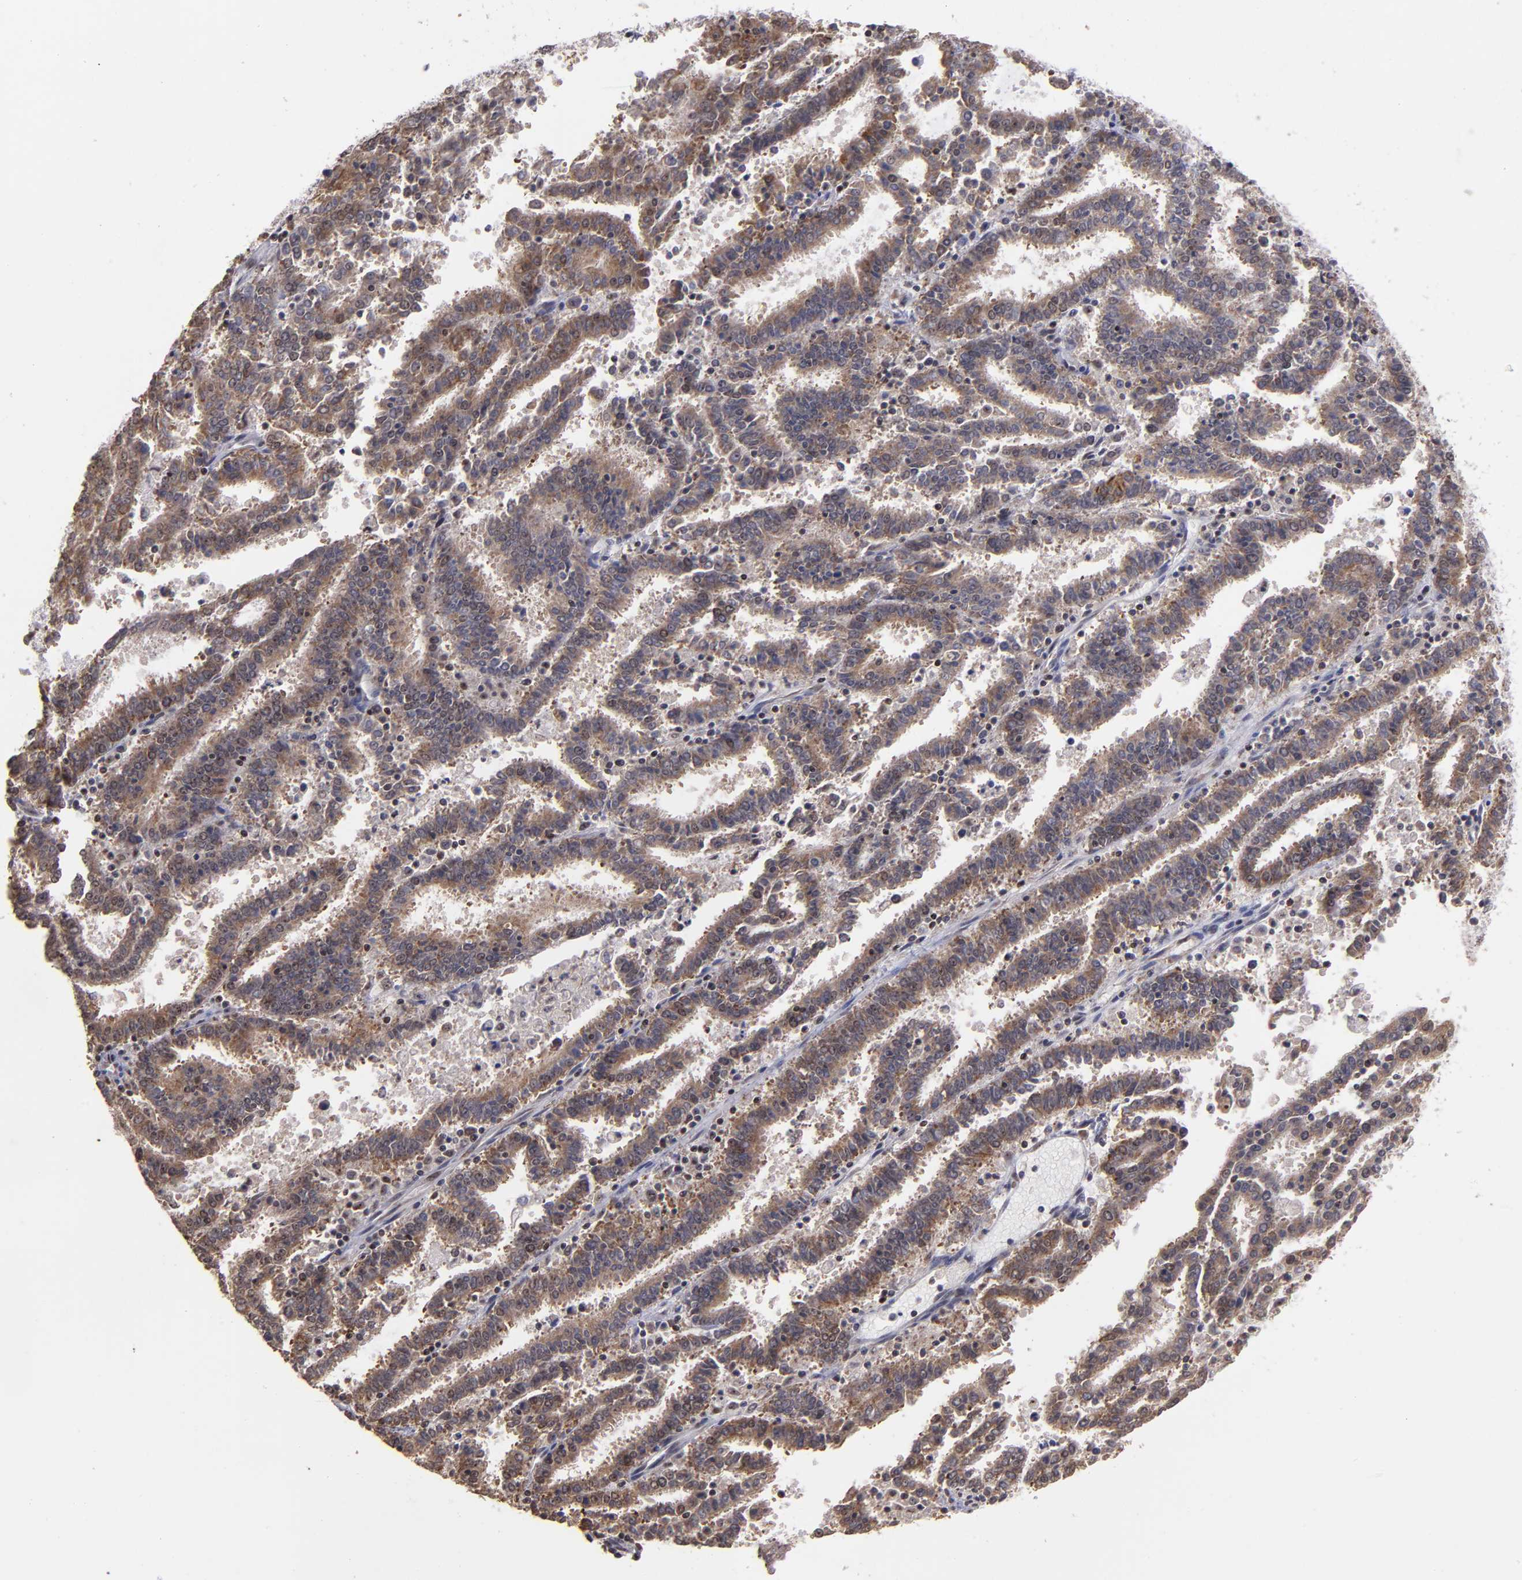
{"staining": {"intensity": "moderate", "quantity": ">75%", "location": "cytoplasmic/membranous,nuclear"}, "tissue": "endometrial cancer", "cell_type": "Tumor cells", "image_type": "cancer", "snomed": [{"axis": "morphology", "description": "Adenocarcinoma, NOS"}, {"axis": "topography", "description": "Uterus"}], "caption": "Immunohistochemical staining of human endometrial cancer (adenocarcinoma) displays moderate cytoplasmic/membranous and nuclear protein staining in approximately >75% of tumor cells. Nuclei are stained in blue.", "gene": "DDX24", "patient": {"sex": "female", "age": 83}}